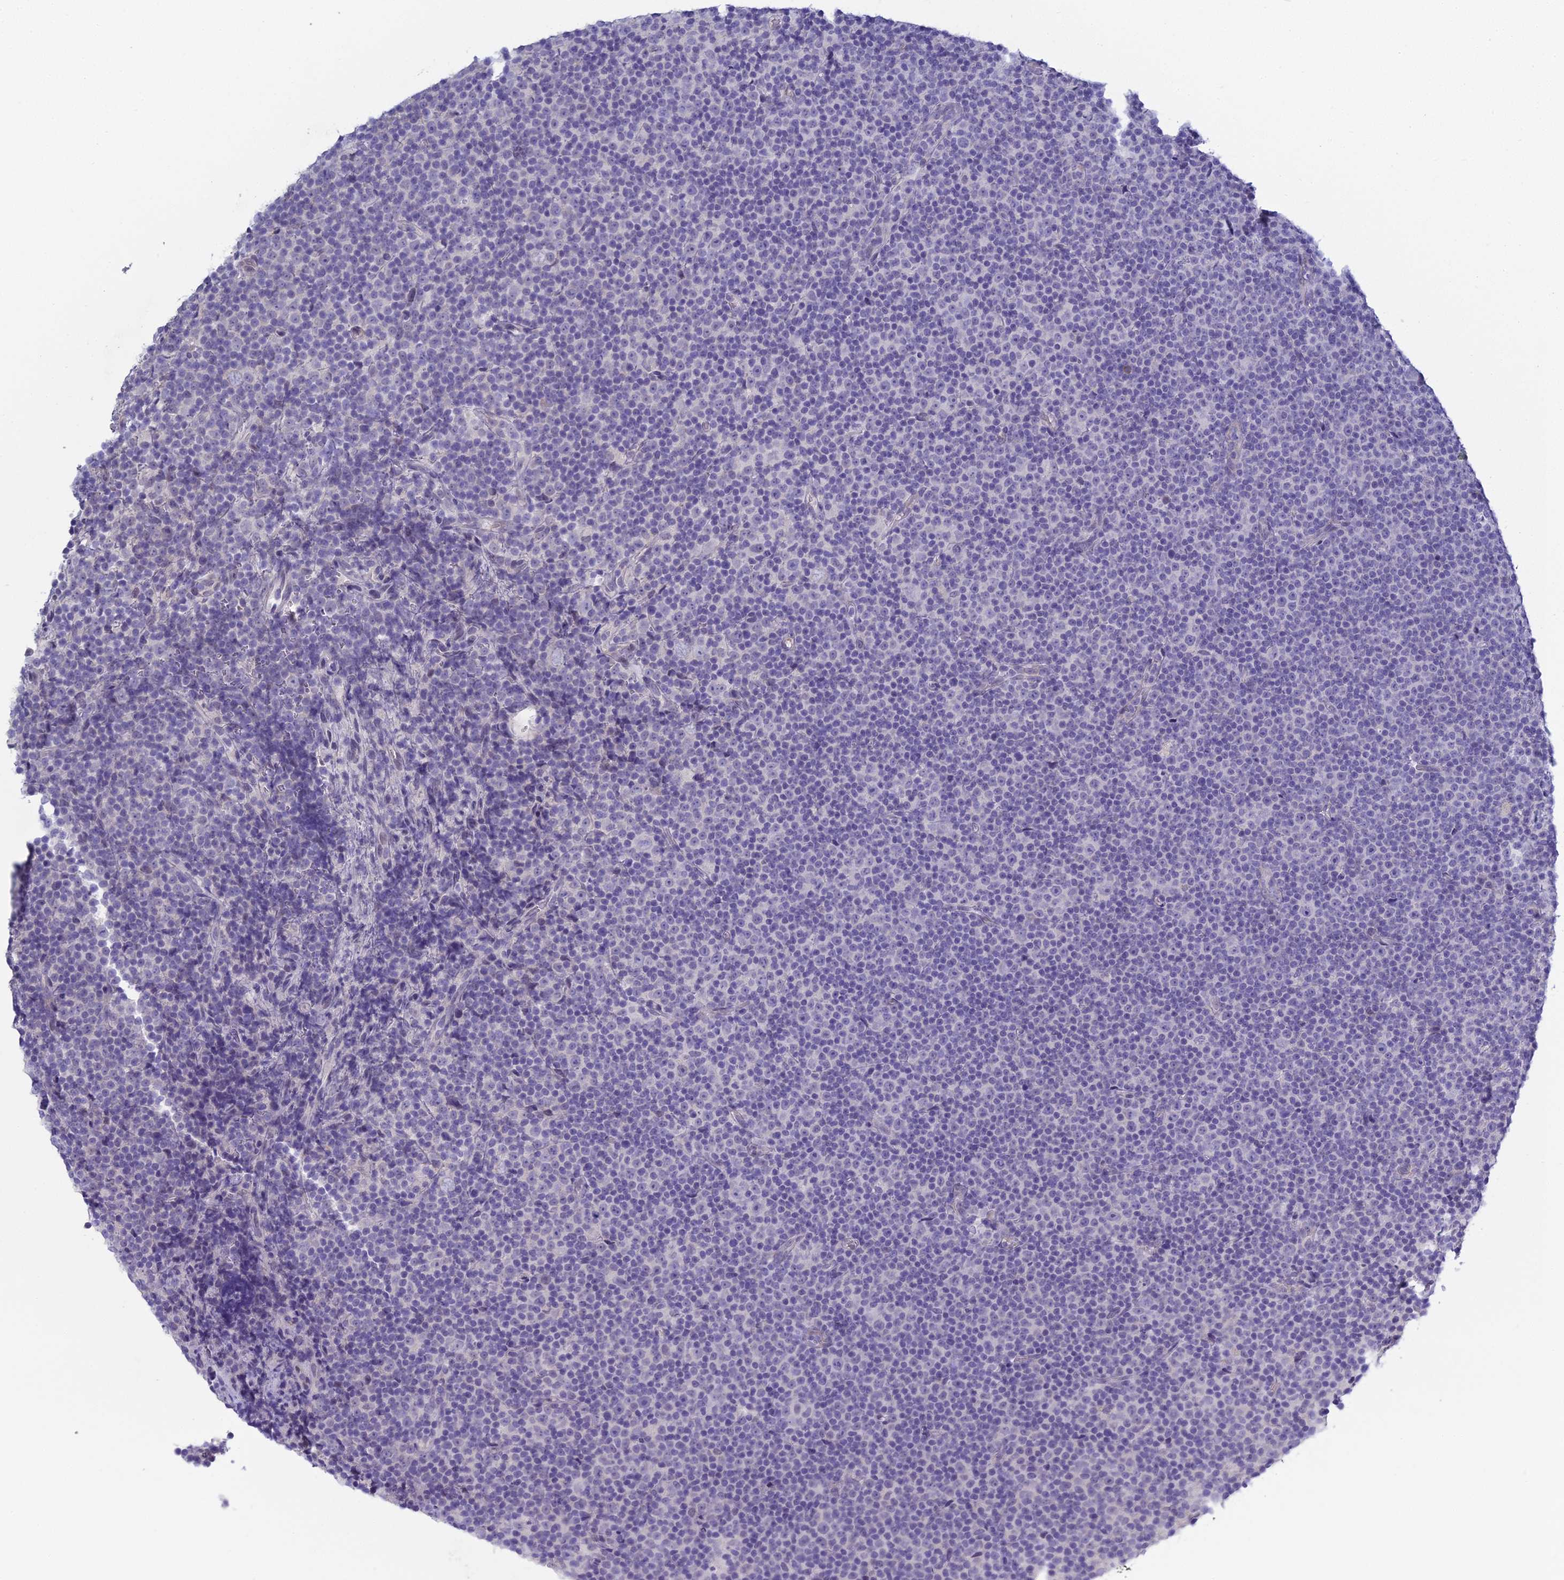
{"staining": {"intensity": "negative", "quantity": "none", "location": "none"}, "tissue": "lymphoma", "cell_type": "Tumor cells", "image_type": "cancer", "snomed": [{"axis": "morphology", "description": "Malignant lymphoma, non-Hodgkin's type, Low grade"}, {"axis": "topography", "description": "Lymph node"}], "caption": "Tumor cells are negative for brown protein staining in malignant lymphoma, non-Hodgkin's type (low-grade).", "gene": "MUC13", "patient": {"sex": "female", "age": 67}}